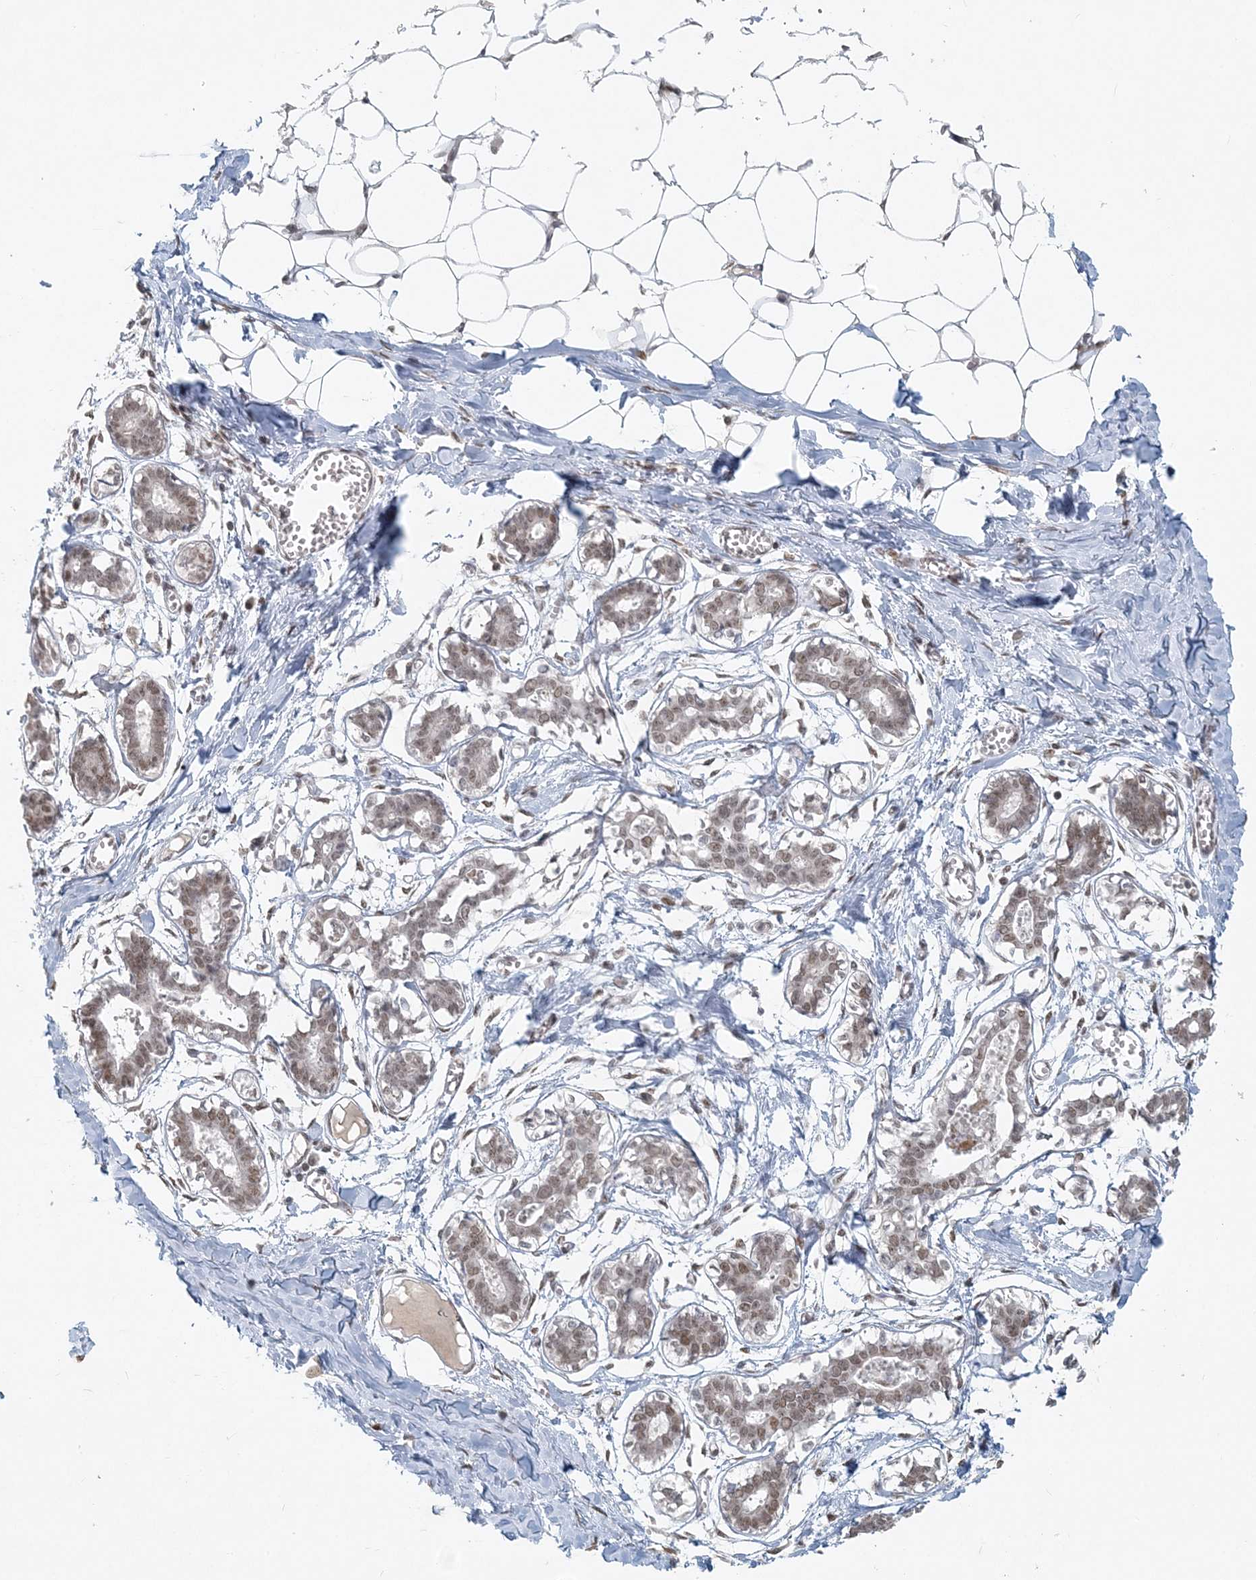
{"staining": {"intensity": "weak", "quantity": "<25%", "location": "nuclear"}, "tissue": "breast", "cell_type": "Adipocytes", "image_type": "normal", "snomed": [{"axis": "morphology", "description": "Normal tissue, NOS"}, {"axis": "topography", "description": "Breast"}], "caption": "Adipocytes are negative for protein expression in unremarkable human breast. (IHC, brightfield microscopy, high magnification).", "gene": "BAZ1B", "patient": {"sex": "female", "age": 27}}